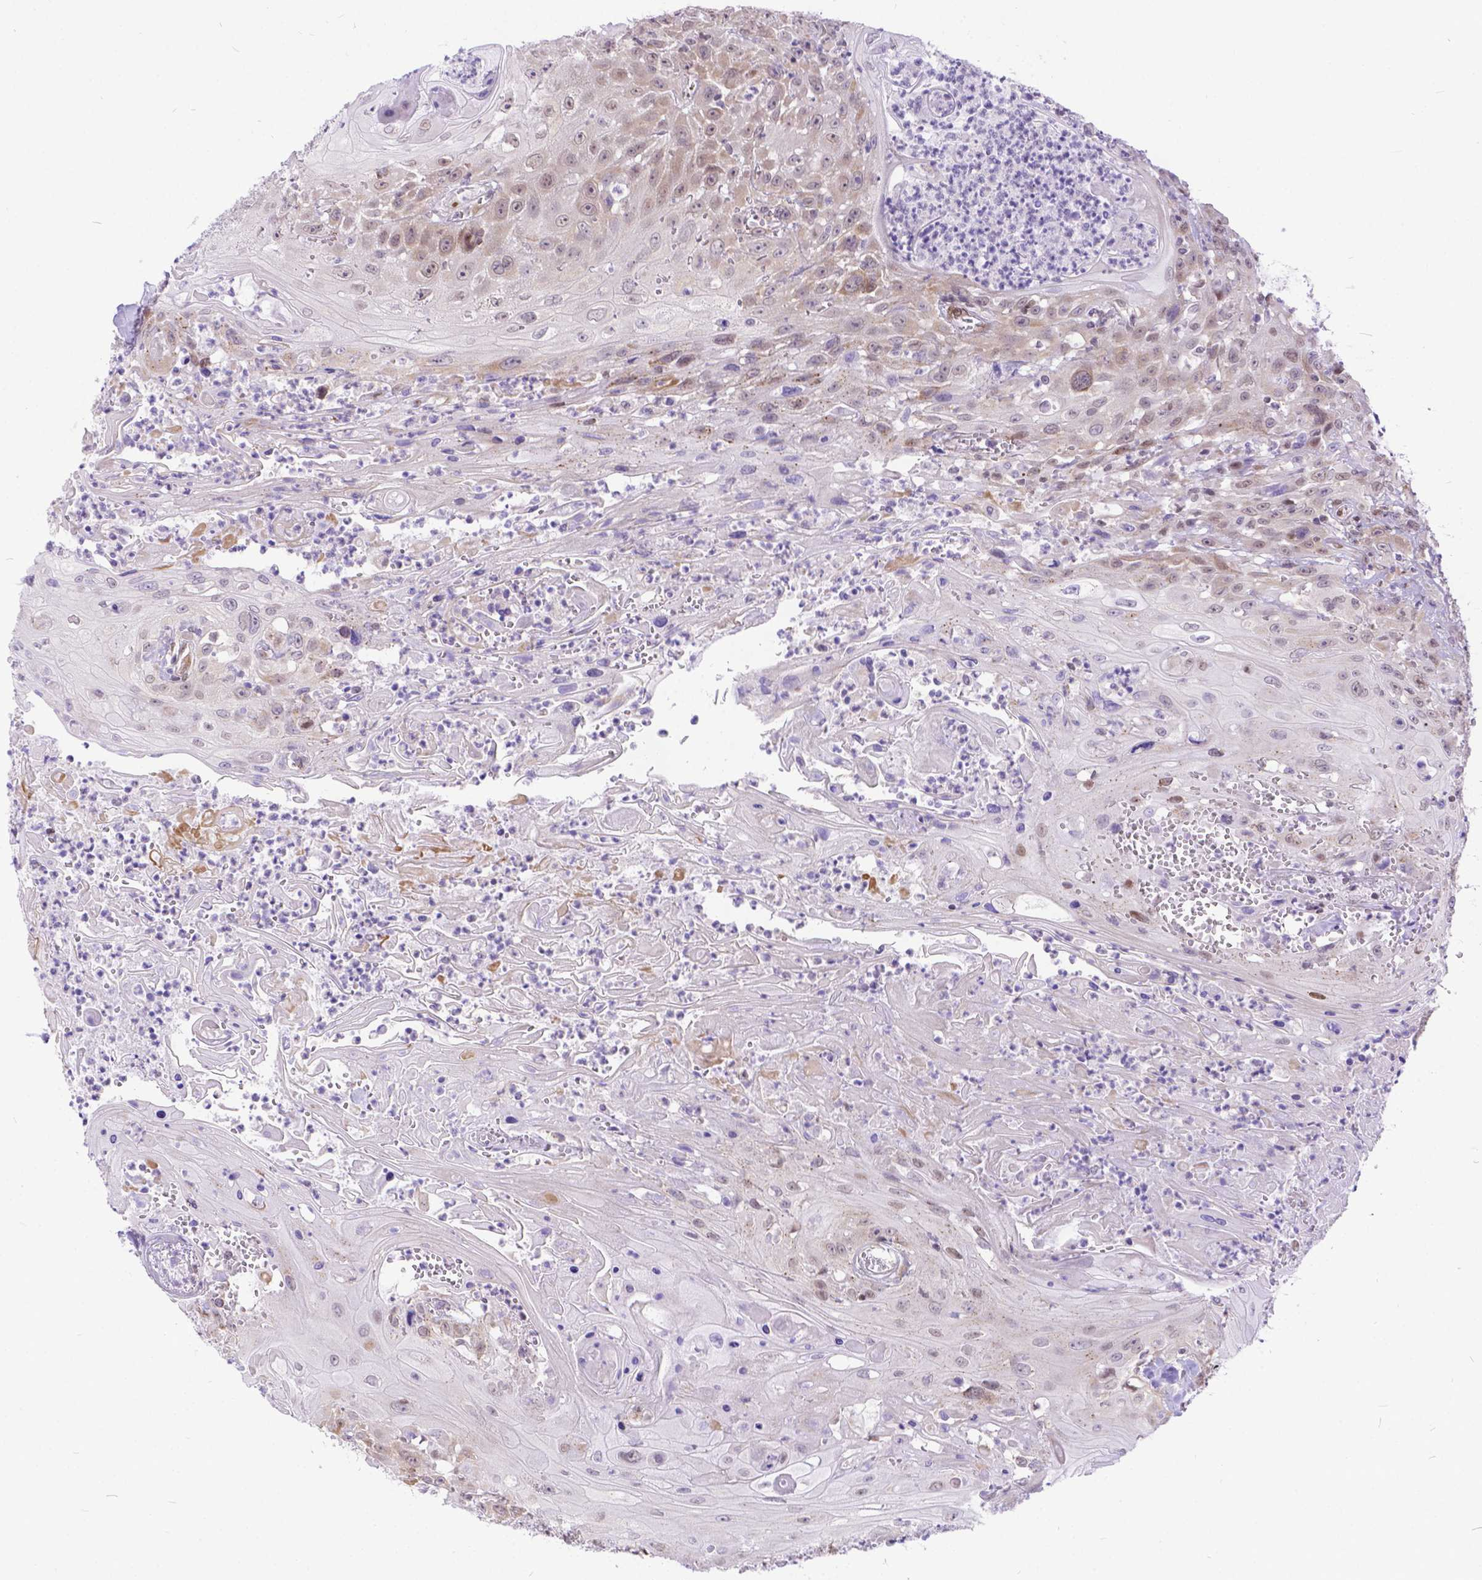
{"staining": {"intensity": "weak", "quantity": "25%-75%", "location": "cytoplasmic/membranous,nuclear"}, "tissue": "head and neck cancer", "cell_type": "Tumor cells", "image_type": "cancer", "snomed": [{"axis": "morphology", "description": "Squamous cell carcinoma, NOS"}, {"axis": "topography", "description": "Skin"}, {"axis": "topography", "description": "Head-Neck"}], "caption": "Head and neck cancer tissue exhibits weak cytoplasmic/membranous and nuclear expression in approximately 25%-75% of tumor cells, visualized by immunohistochemistry.", "gene": "FAM124B", "patient": {"sex": "male", "age": 80}}